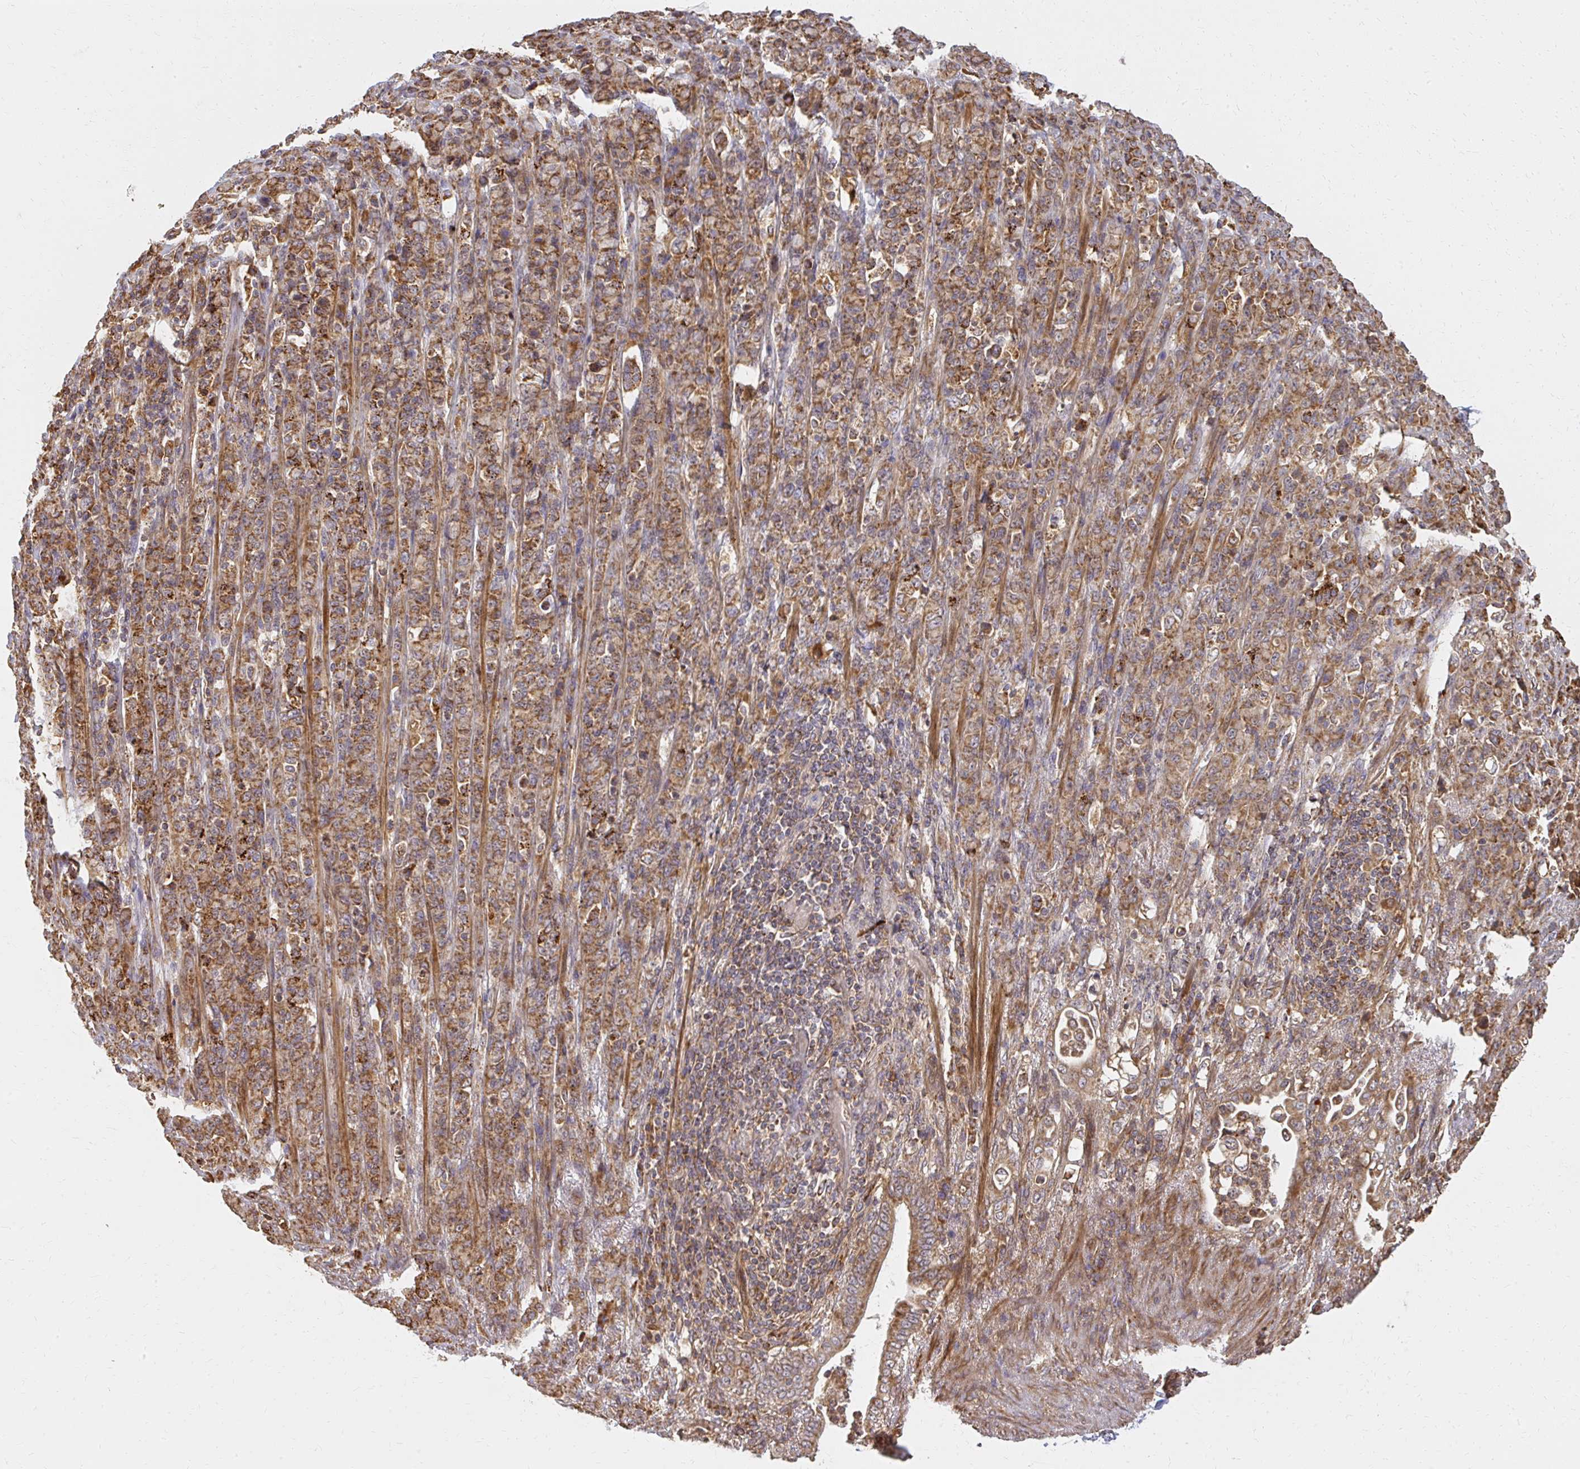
{"staining": {"intensity": "moderate", "quantity": ">75%", "location": "cytoplasmic/membranous"}, "tissue": "stomach cancer", "cell_type": "Tumor cells", "image_type": "cancer", "snomed": [{"axis": "morphology", "description": "Normal tissue, NOS"}, {"axis": "morphology", "description": "Adenocarcinoma, NOS"}, {"axis": "topography", "description": "Stomach"}], "caption": "This photomicrograph reveals IHC staining of adenocarcinoma (stomach), with medium moderate cytoplasmic/membranous expression in about >75% of tumor cells.", "gene": "GNS", "patient": {"sex": "female", "age": 79}}